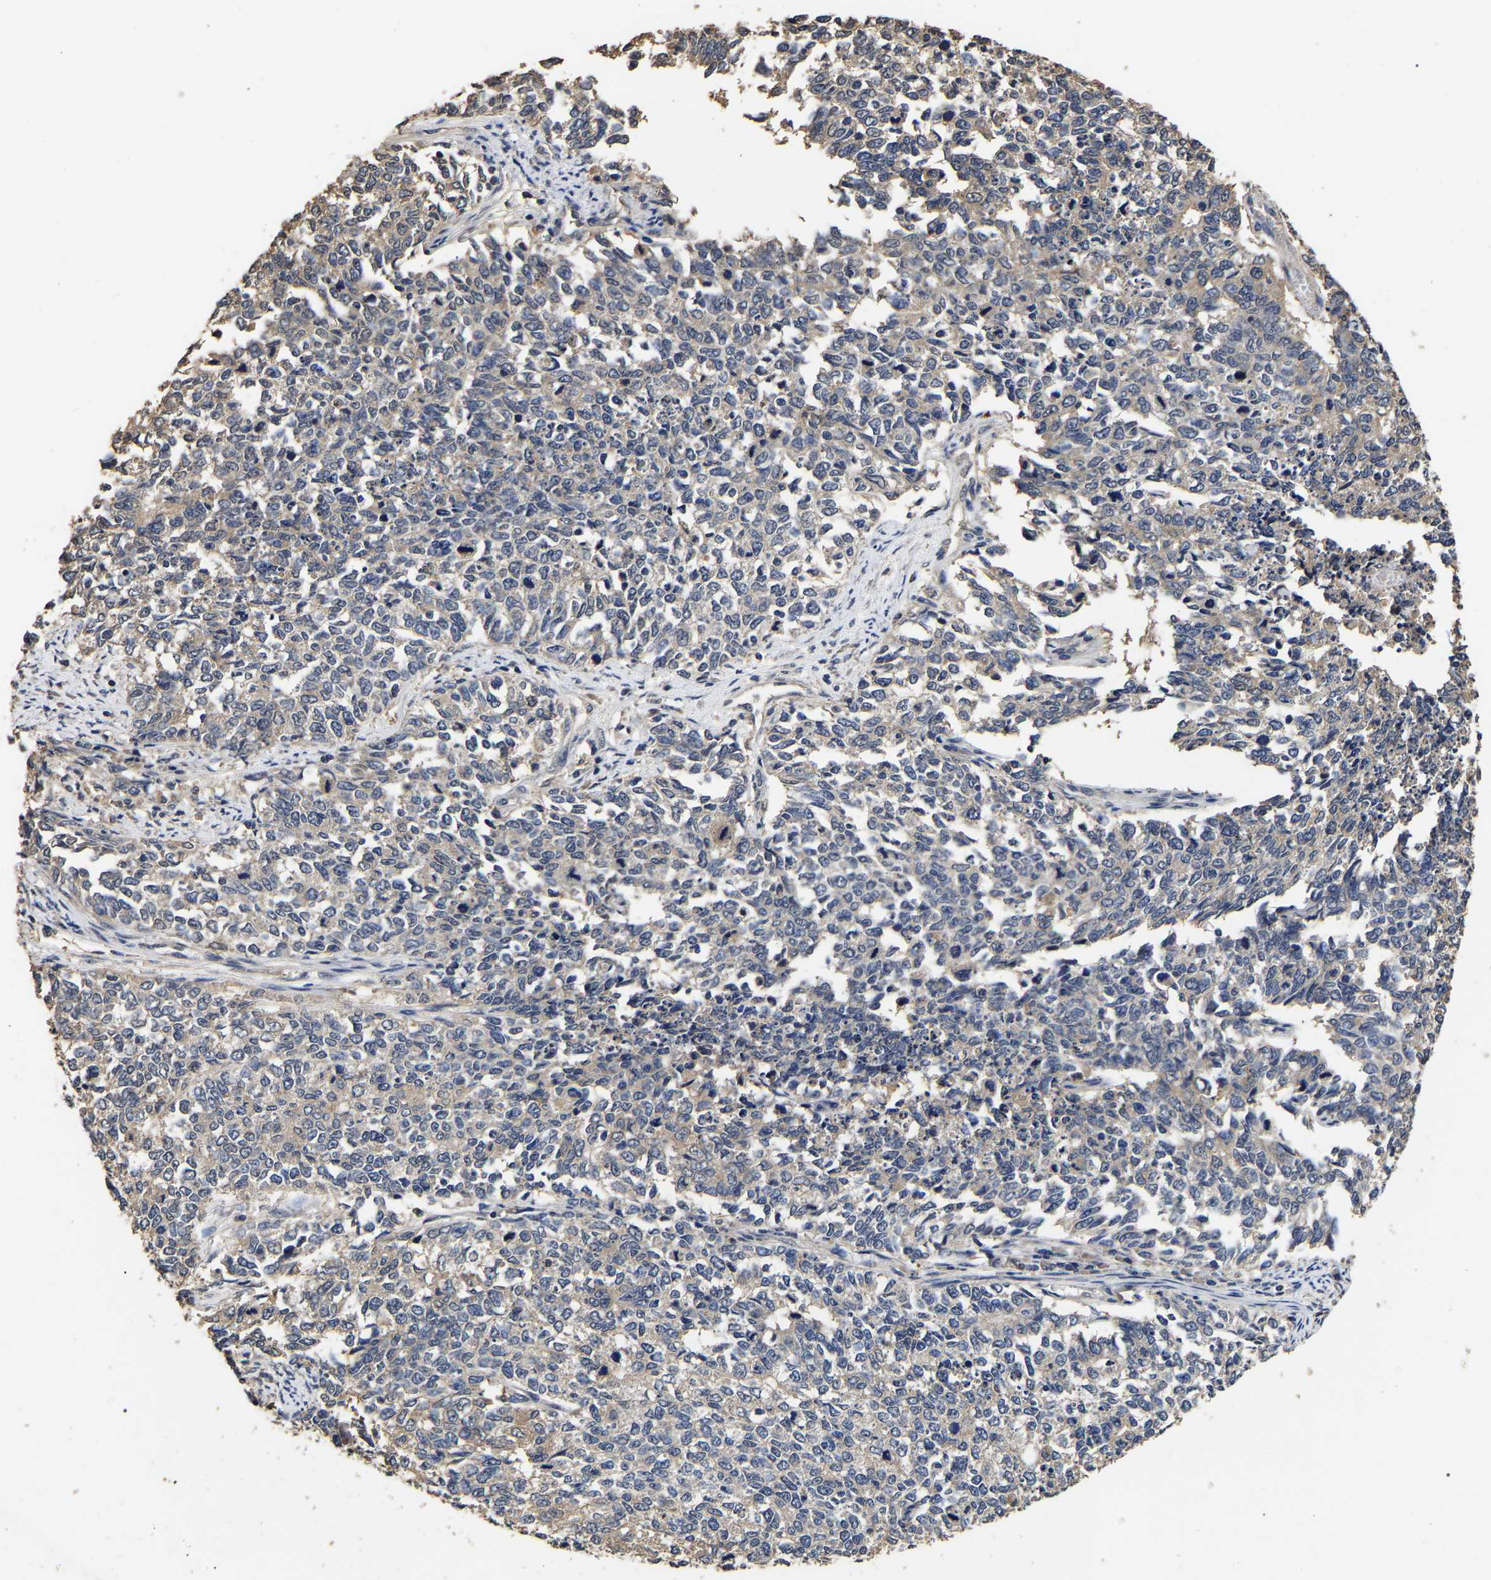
{"staining": {"intensity": "moderate", "quantity": "25%-75%", "location": "cytoplasmic/membranous"}, "tissue": "cervical cancer", "cell_type": "Tumor cells", "image_type": "cancer", "snomed": [{"axis": "morphology", "description": "Squamous cell carcinoma, NOS"}, {"axis": "topography", "description": "Cervix"}], "caption": "A brown stain highlights moderate cytoplasmic/membranous positivity of a protein in squamous cell carcinoma (cervical) tumor cells.", "gene": "STK32C", "patient": {"sex": "female", "age": 63}}